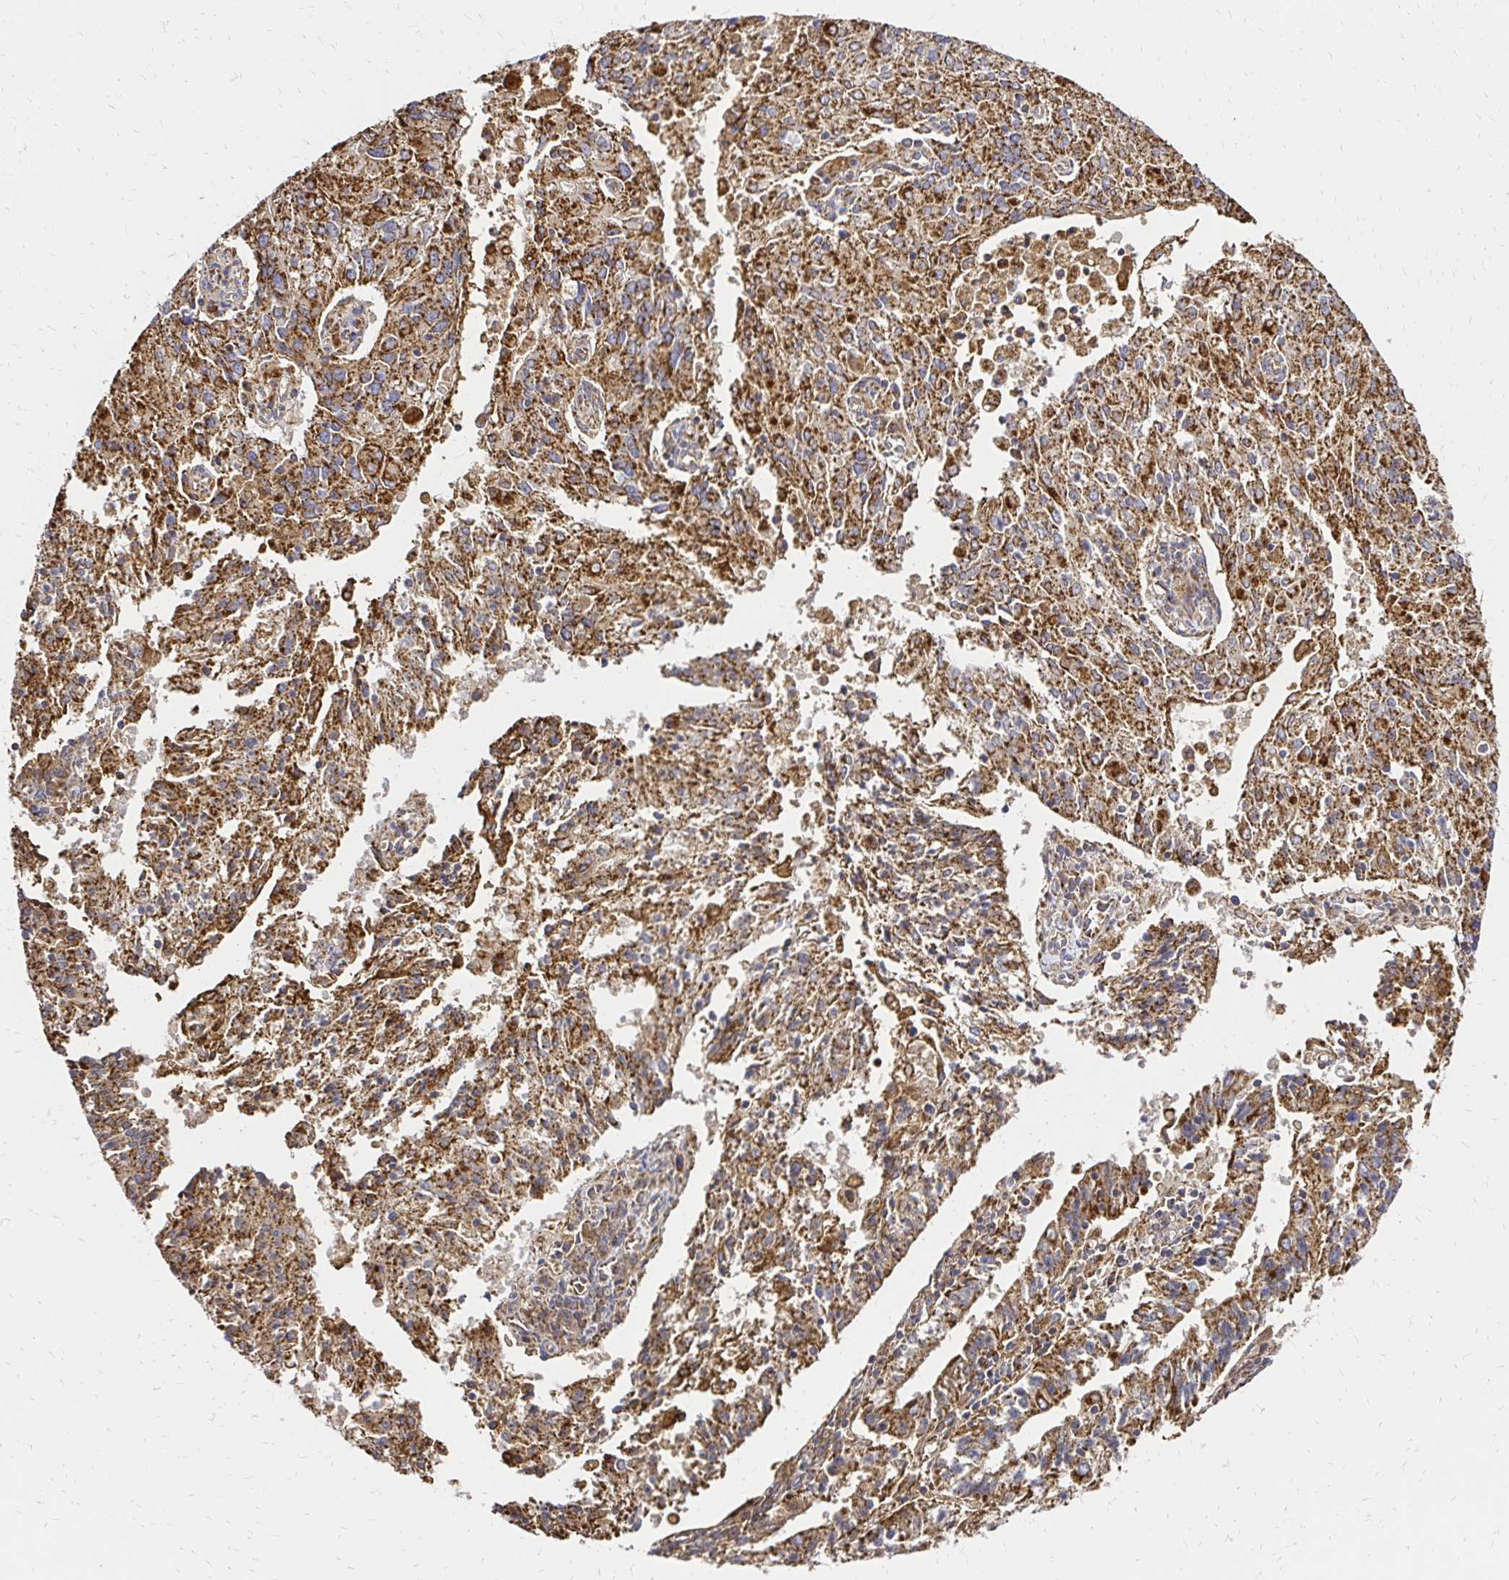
{"staining": {"intensity": "moderate", "quantity": ">75%", "location": "cytoplasmic/membranous"}, "tissue": "endometrial cancer", "cell_type": "Tumor cells", "image_type": "cancer", "snomed": [{"axis": "morphology", "description": "Adenocarcinoma, NOS"}, {"axis": "topography", "description": "Endometrium"}], "caption": "There is medium levels of moderate cytoplasmic/membranous expression in tumor cells of adenocarcinoma (endometrial), as demonstrated by immunohistochemical staining (brown color).", "gene": "MRPL13", "patient": {"sex": "female", "age": 82}}